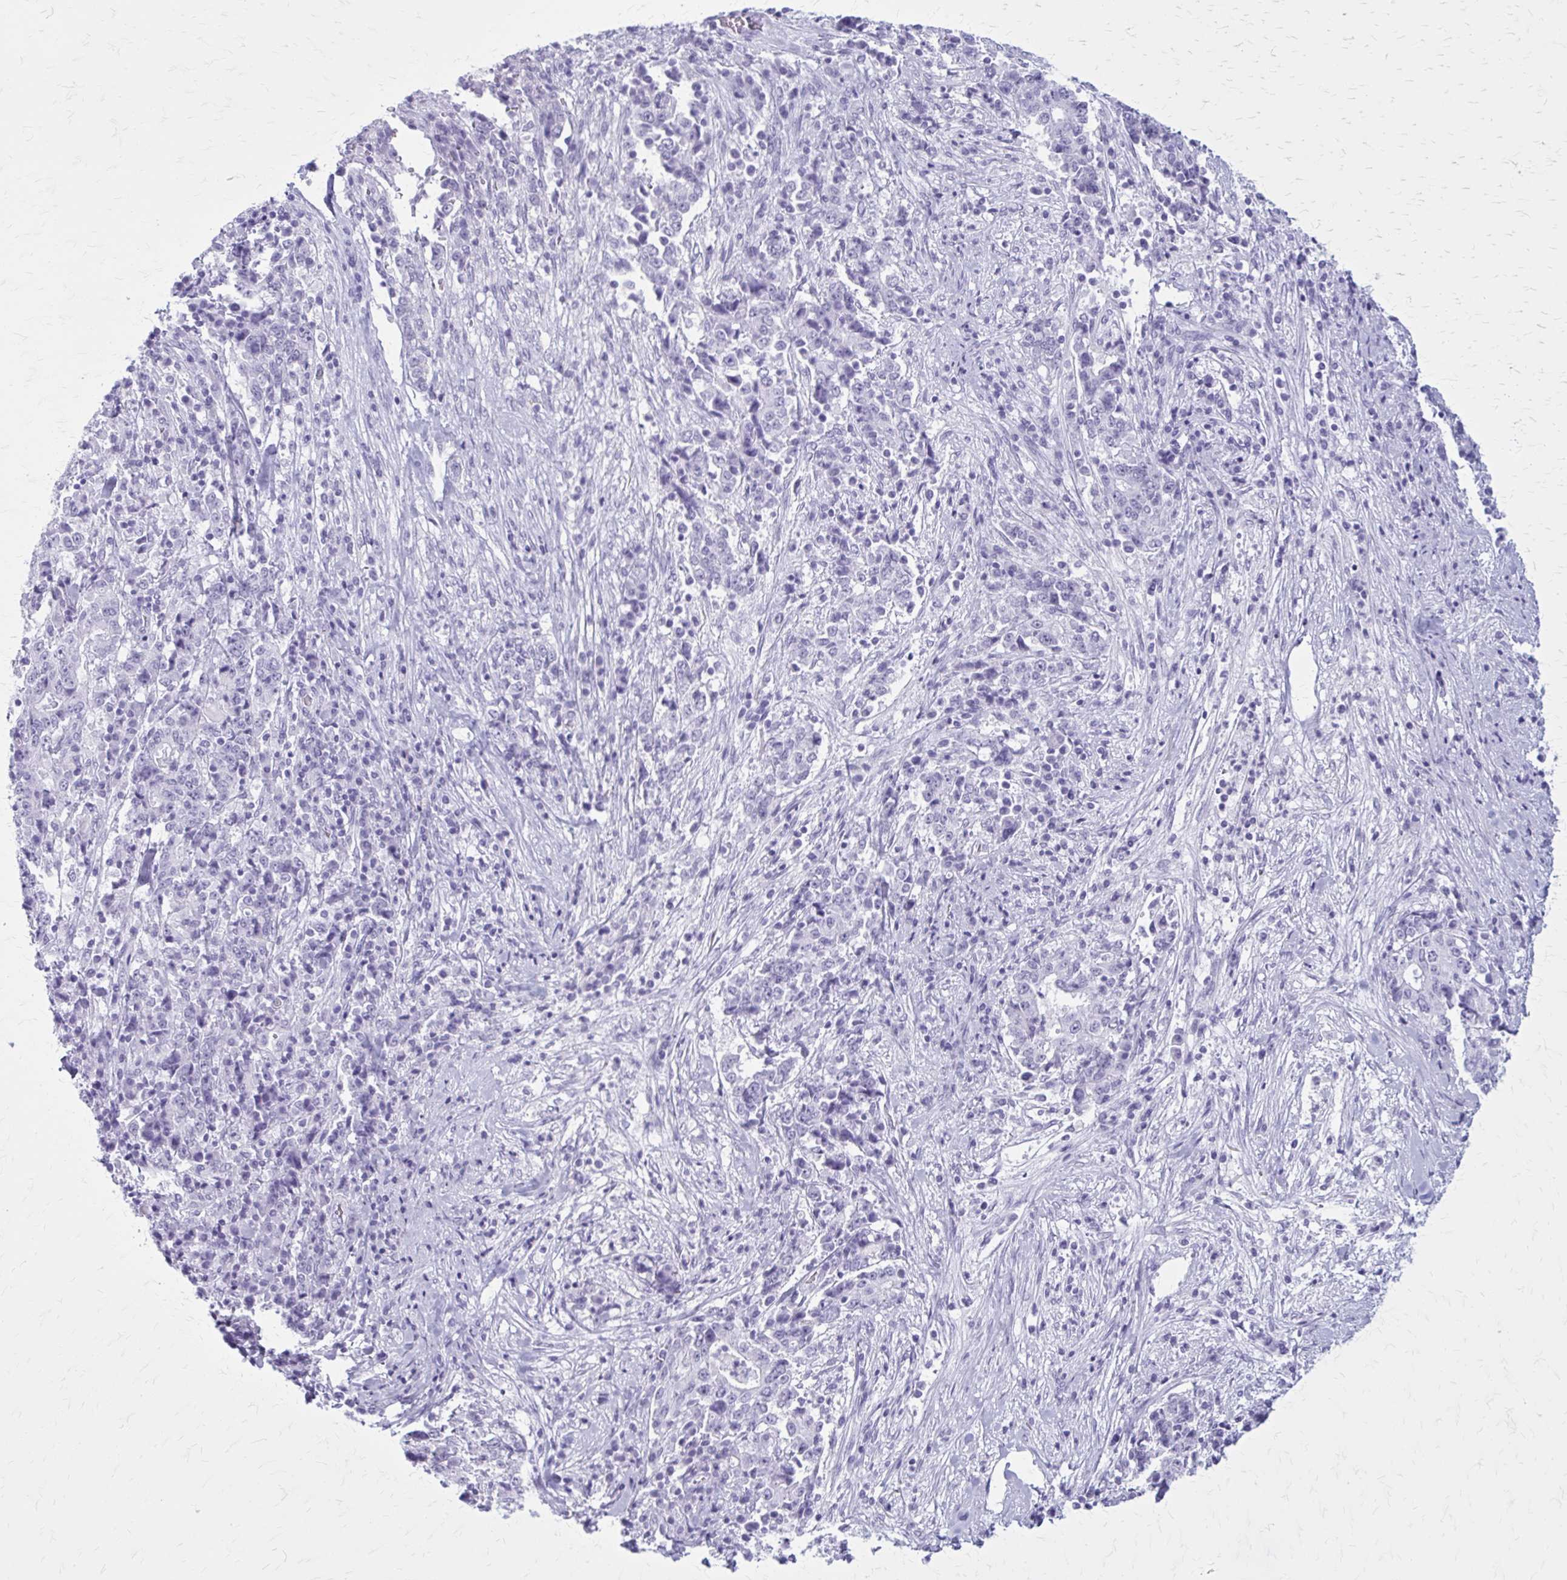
{"staining": {"intensity": "negative", "quantity": "none", "location": "none"}, "tissue": "stomach cancer", "cell_type": "Tumor cells", "image_type": "cancer", "snomed": [{"axis": "morphology", "description": "Normal tissue, NOS"}, {"axis": "morphology", "description": "Adenocarcinoma, NOS"}, {"axis": "topography", "description": "Stomach, upper"}, {"axis": "topography", "description": "Stomach"}], "caption": "Photomicrograph shows no significant protein staining in tumor cells of adenocarcinoma (stomach).", "gene": "GAD1", "patient": {"sex": "male", "age": 59}}